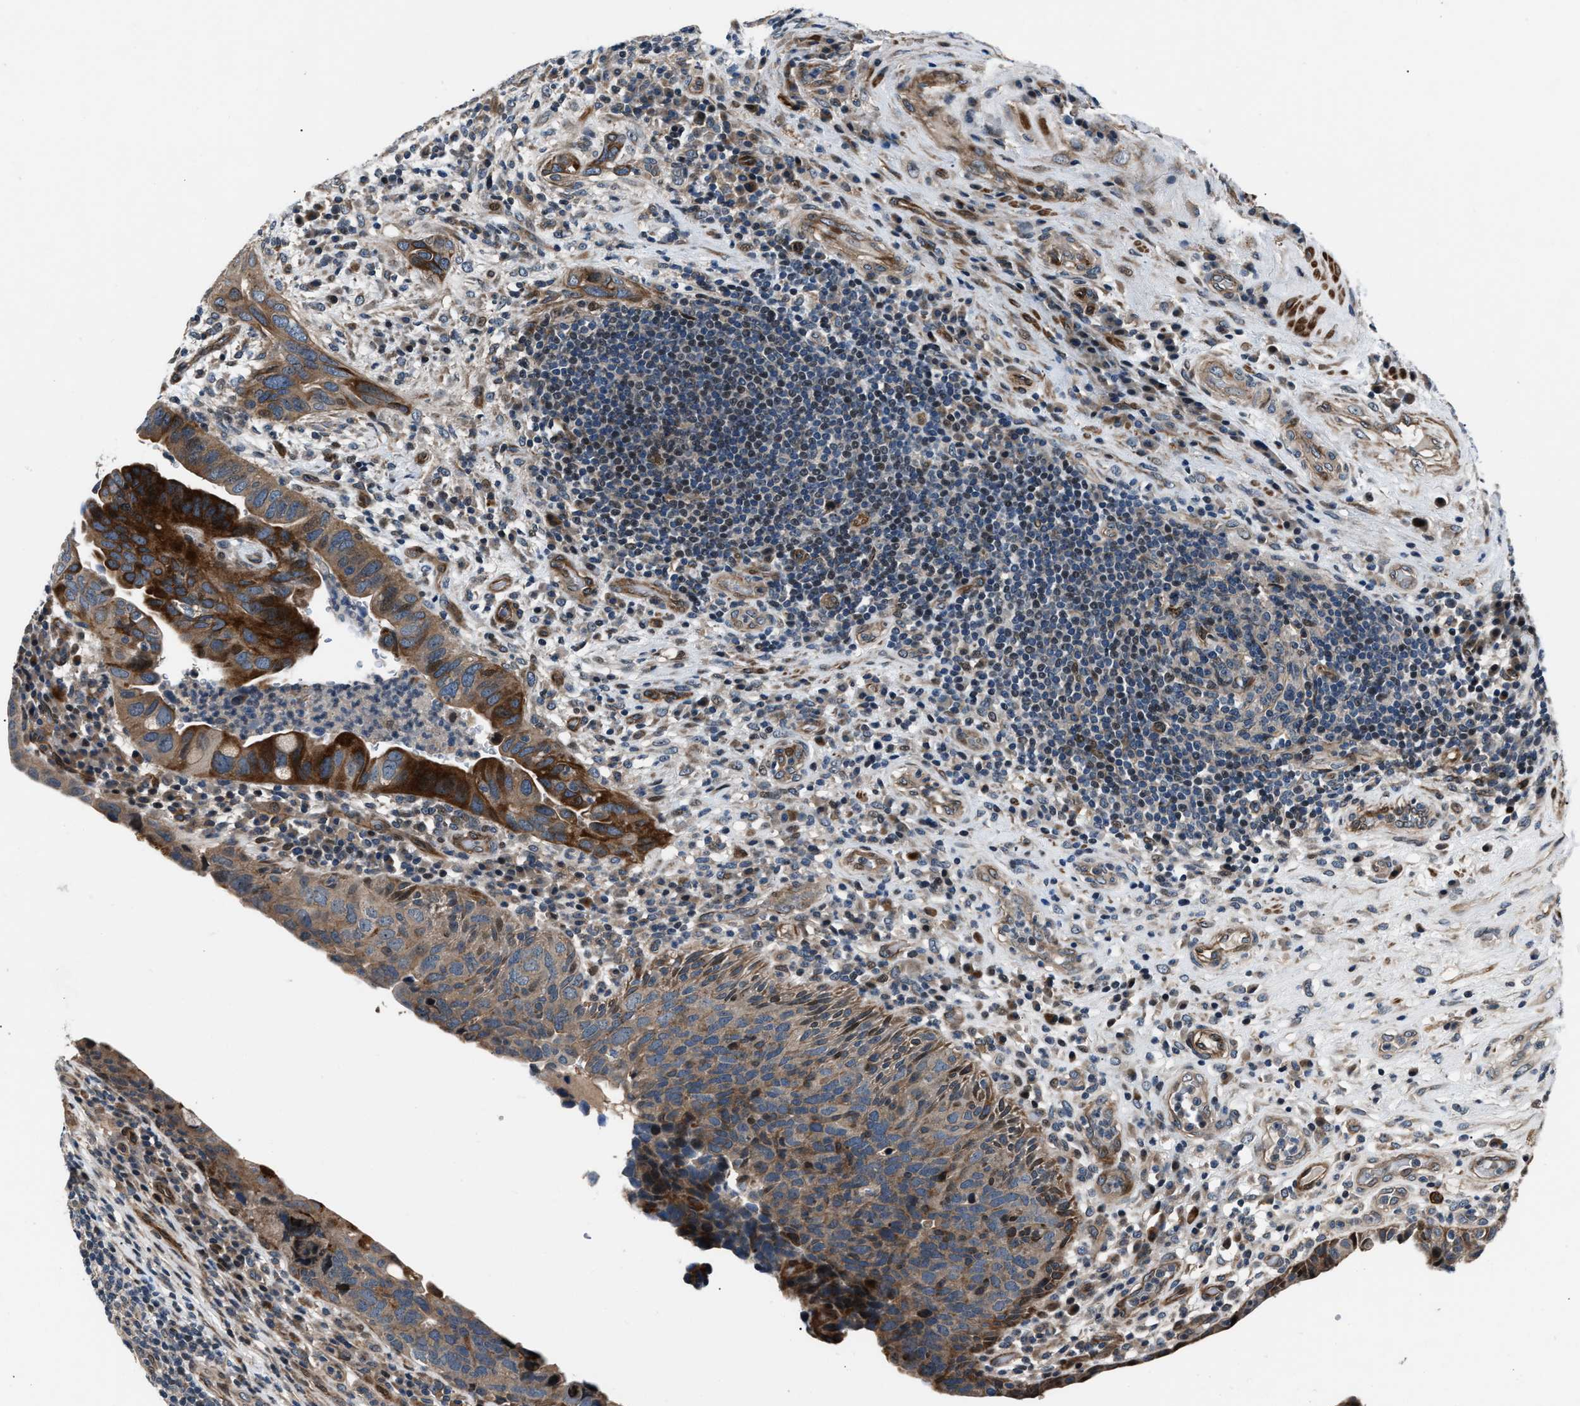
{"staining": {"intensity": "strong", "quantity": ">75%", "location": "cytoplasmic/membranous"}, "tissue": "urothelial cancer", "cell_type": "Tumor cells", "image_type": "cancer", "snomed": [{"axis": "morphology", "description": "Urothelial carcinoma, High grade"}, {"axis": "topography", "description": "Urinary bladder"}], "caption": "Strong cytoplasmic/membranous staining for a protein is seen in approximately >75% of tumor cells of urothelial cancer using immunohistochemistry (IHC).", "gene": "DYNC2I1", "patient": {"sex": "female", "age": 82}}